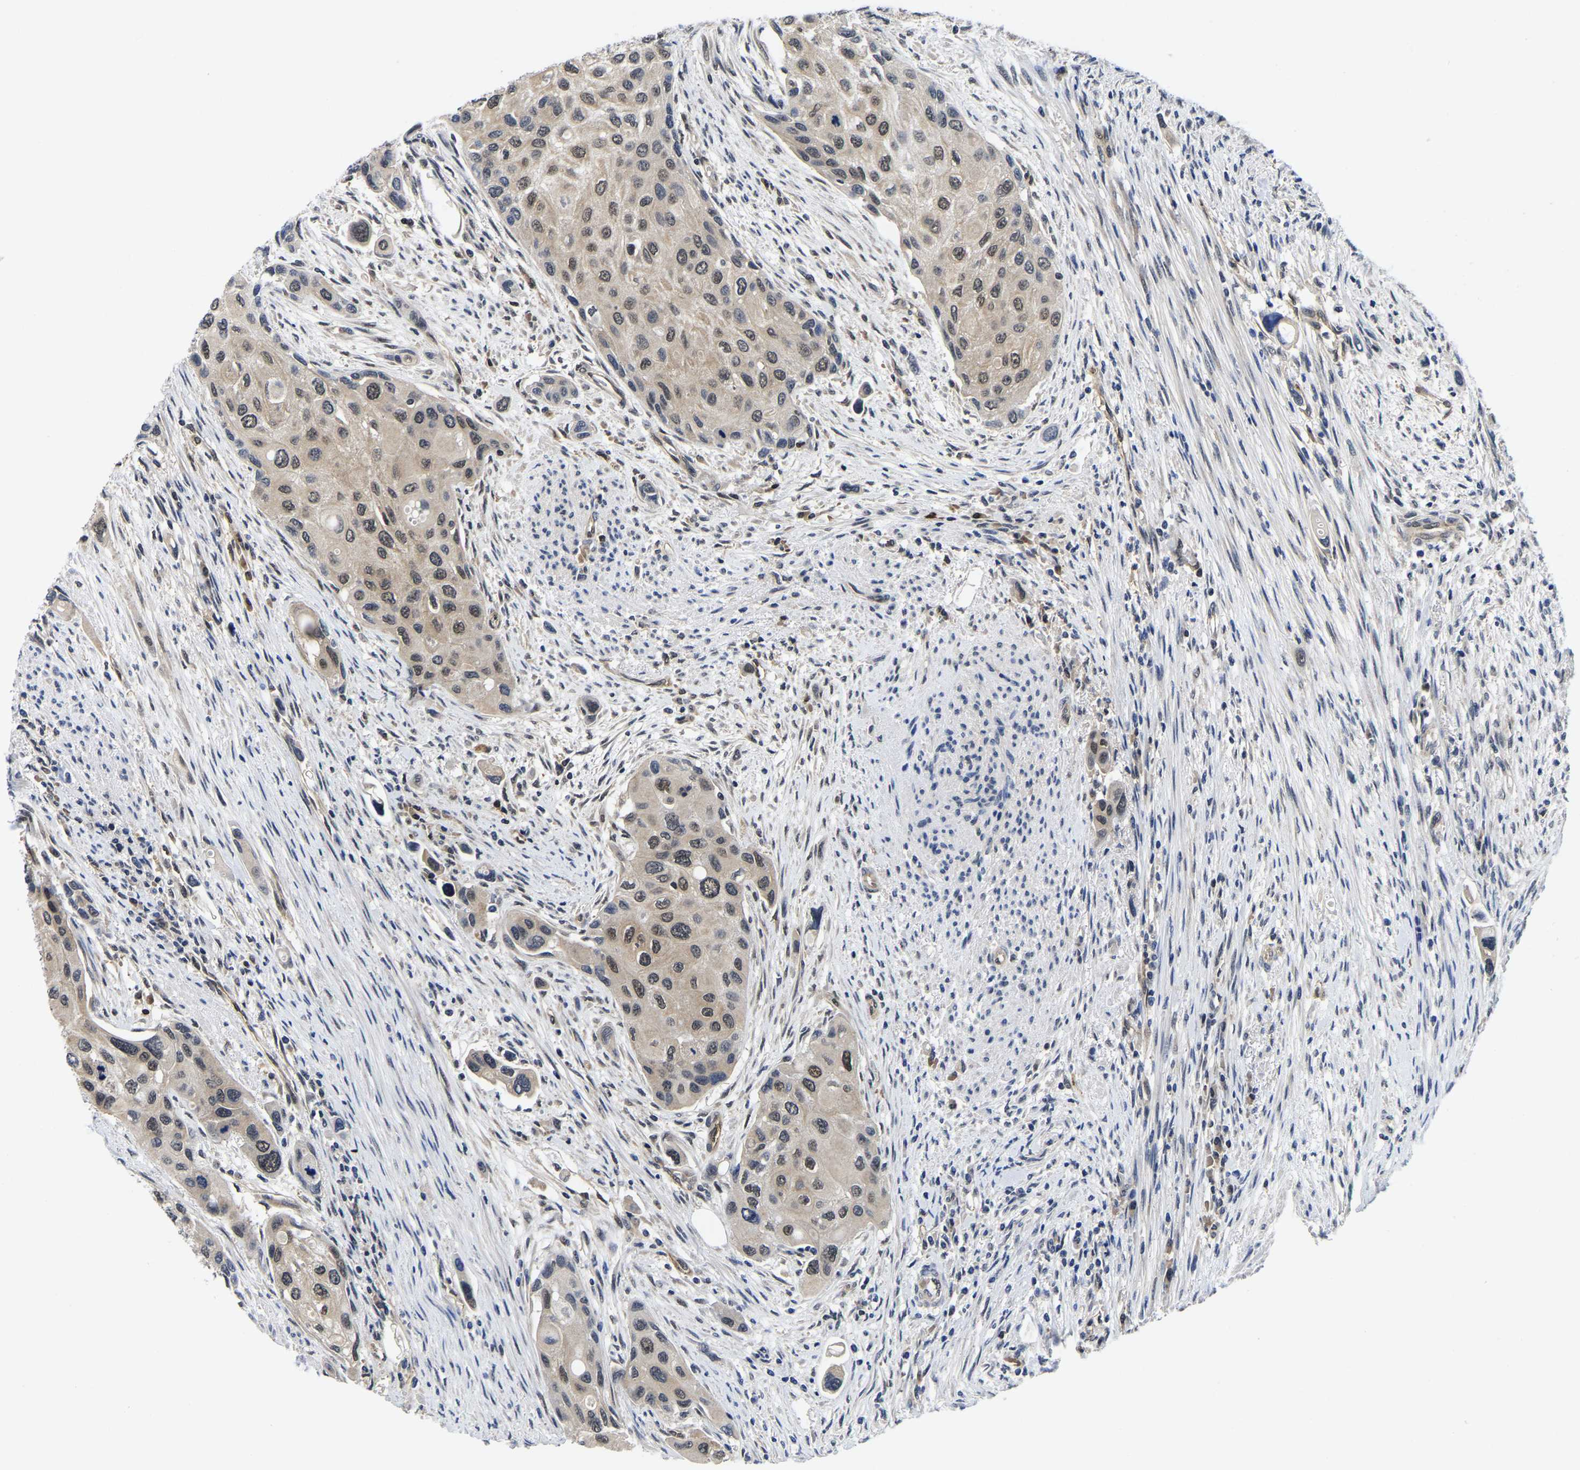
{"staining": {"intensity": "weak", "quantity": ">75%", "location": "nuclear"}, "tissue": "urothelial cancer", "cell_type": "Tumor cells", "image_type": "cancer", "snomed": [{"axis": "morphology", "description": "Urothelial carcinoma, High grade"}, {"axis": "topography", "description": "Urinary bladder"}], "caption": "Protein staining reveals weak nuclear expression in approximately >75% of tumor cells in urothelial cancer.", "gene": "MCOLN2", "patient": {"sex": "female", "age": 56}}